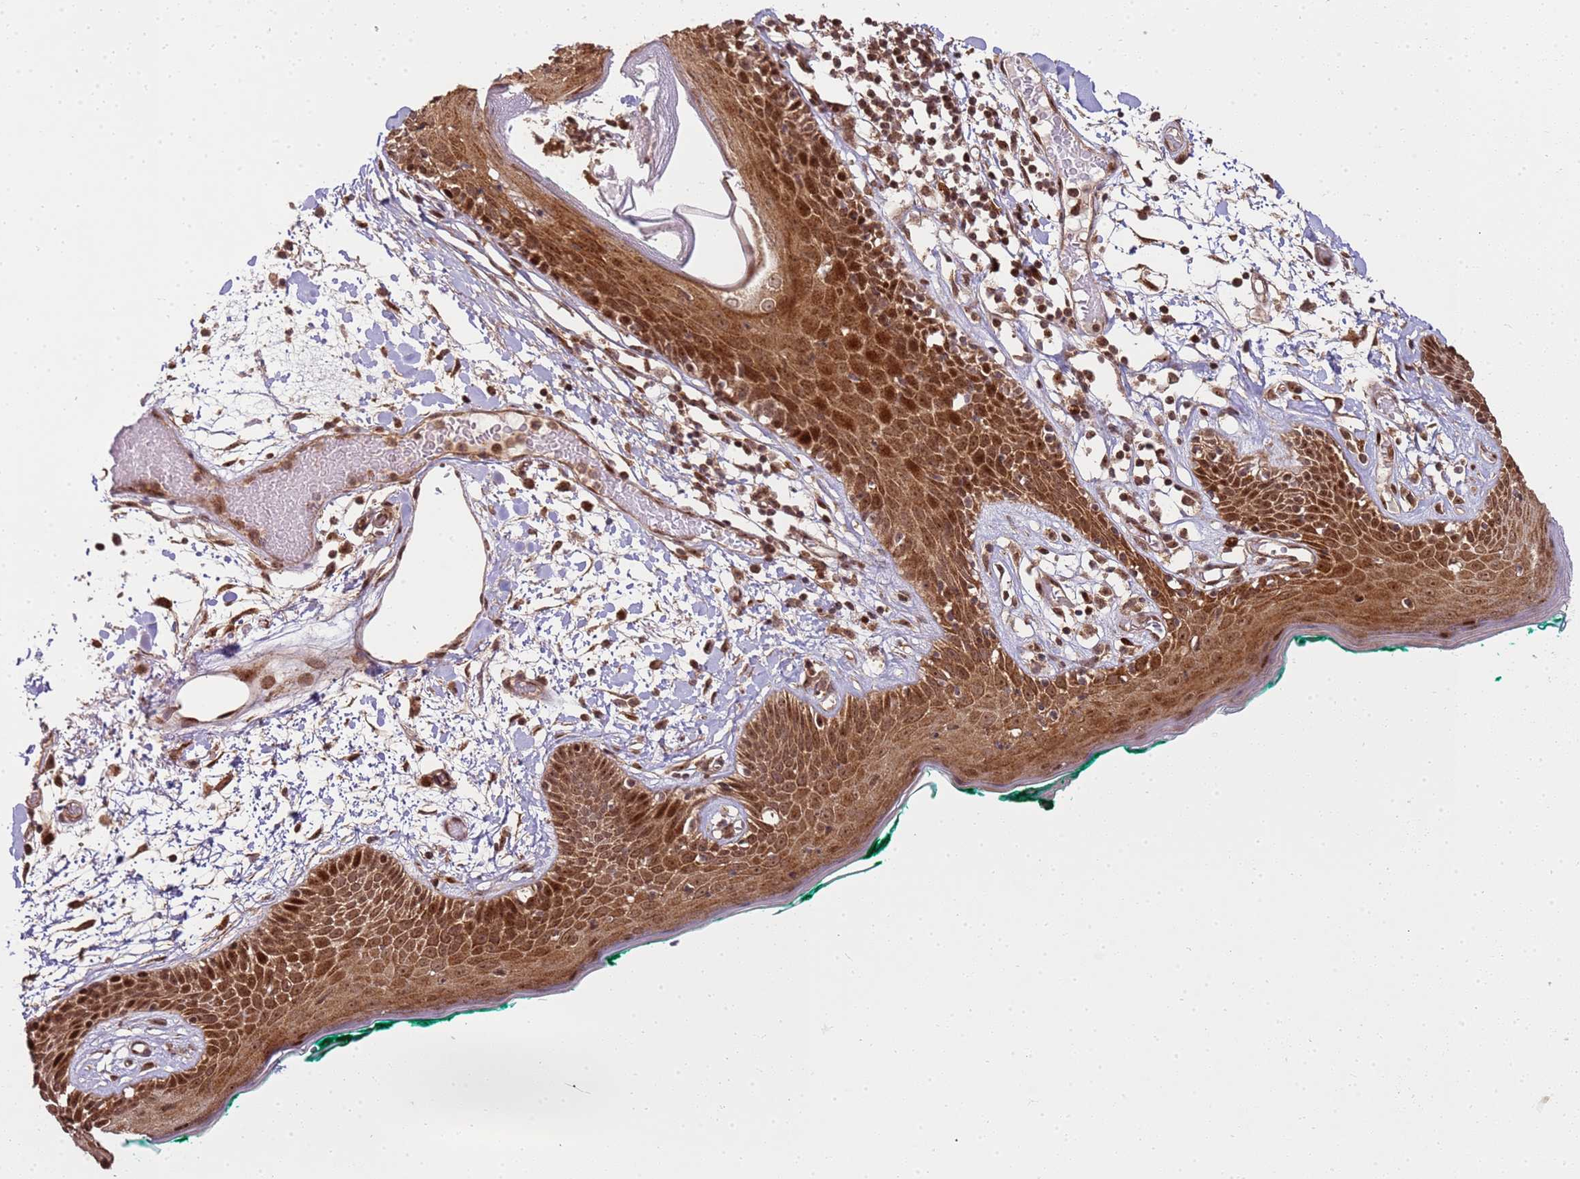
{"staining": {"intensity": "strong", "quantity": ">75%", "location": "cytoplasmic/membranous,nuclear"}, "tissue": "skin", "cell_type": "Fibroblasts", "image_type": "normal", "snomed": [{"axis": "morphology", "description": "Normal tissue, NOS"}, {"axis": "topography", "description": "Skin"}], "caption": "Fibroblasts reveal high levels of strong cytoplasmic/membranous,nuclear staining in about >75% of cells in unremarkable skin. The staining is performed using DAB (3,3'-diaminobenzidine) brown chromogen to label protein expression. The nuclei are counter-stained blue using hematoxylin.", "gene": "PEX14", "patient": {"sex": "male", "age": 79}}